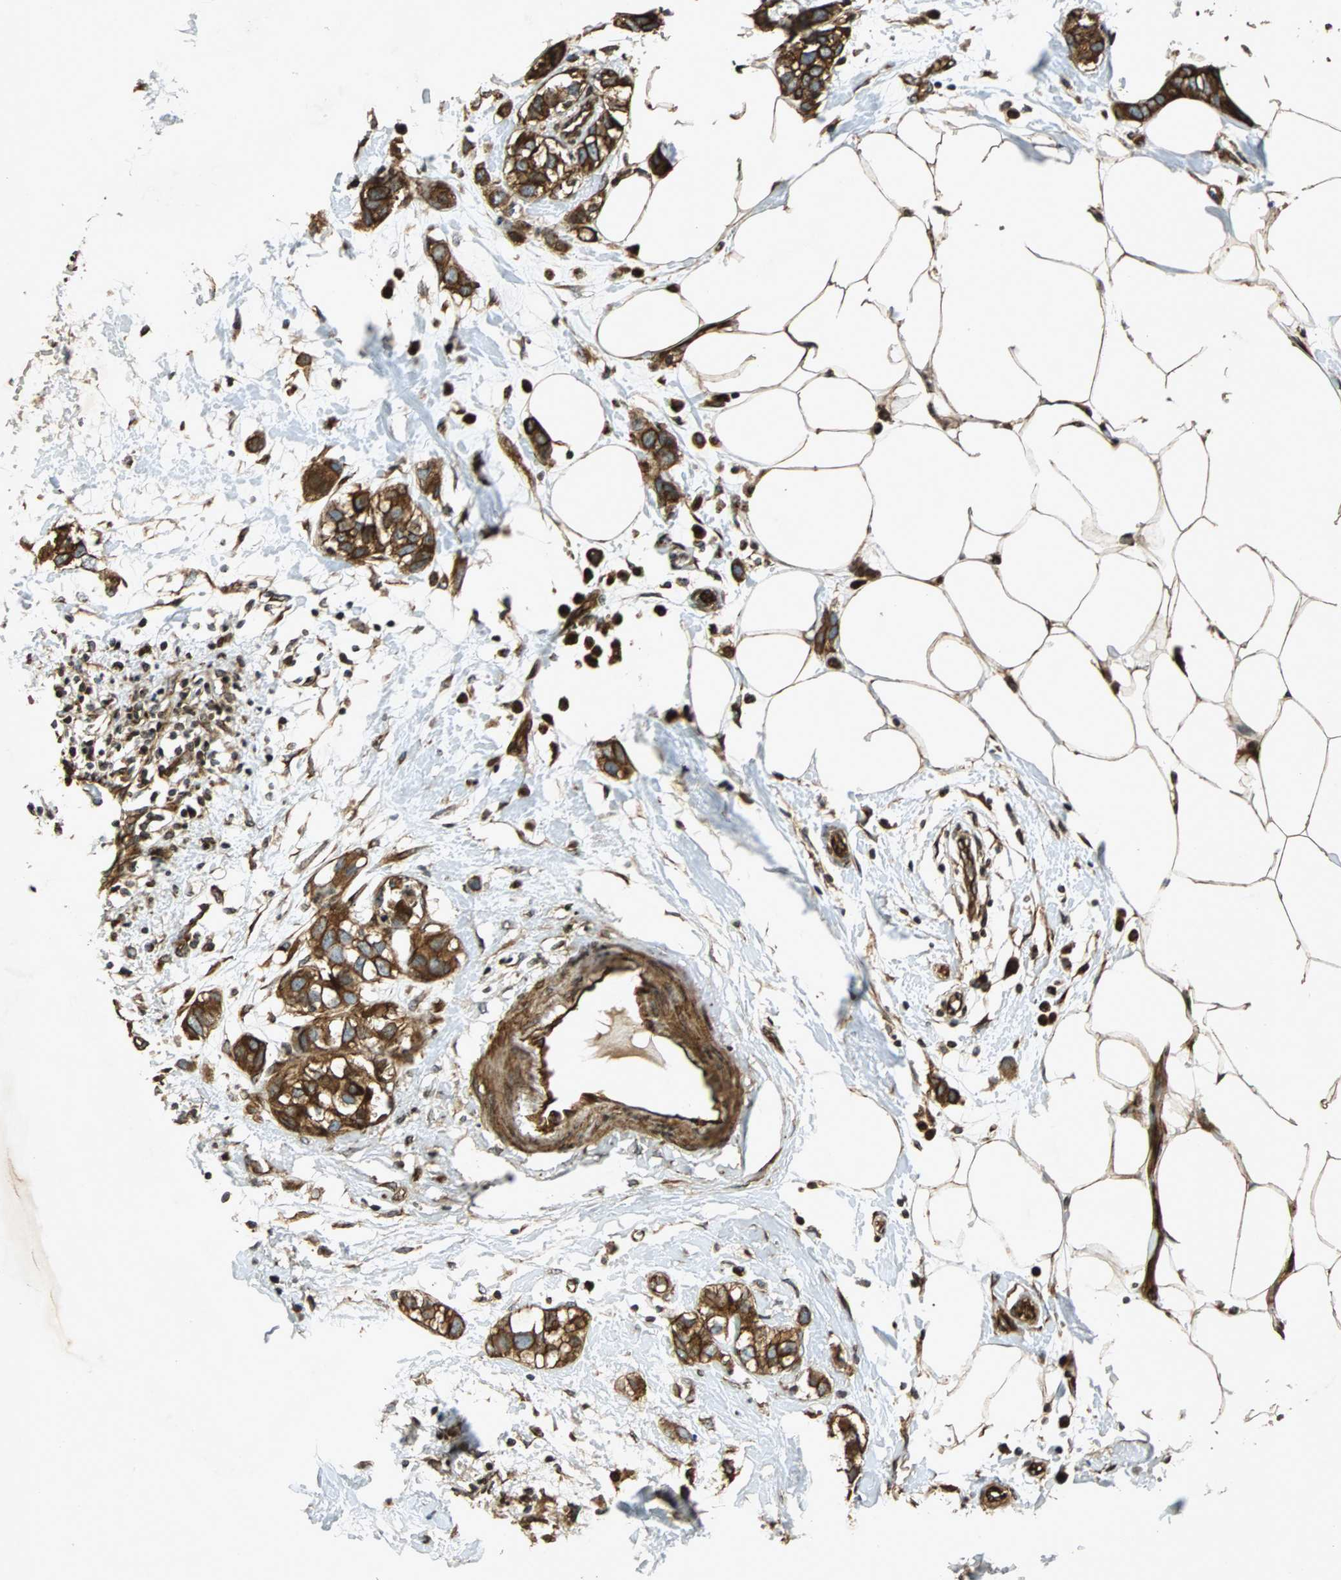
{"staining": {"intensity": "strong", "quantity": ">75%", "location": "cytoplasmic/membranous"}, "tissue": "breast cancer", "cell_type": "Tumor cells", "image_type": "cancer", "snomed": [{"axis": "morphology", "description": "Normal tissue, NOS"}, {"axis": "morphology", "description": "Duct carcinoma"}, {"axis": "topography", "description": "Breast"}], "caption": "This is an image of immunohistochemistry staining of breast cancer, which shows strong staining in the cytoplasmic/membranous of tumor cells.", "gene": "TUBA4A", "patient": {"sex": "female", "age": 50}}